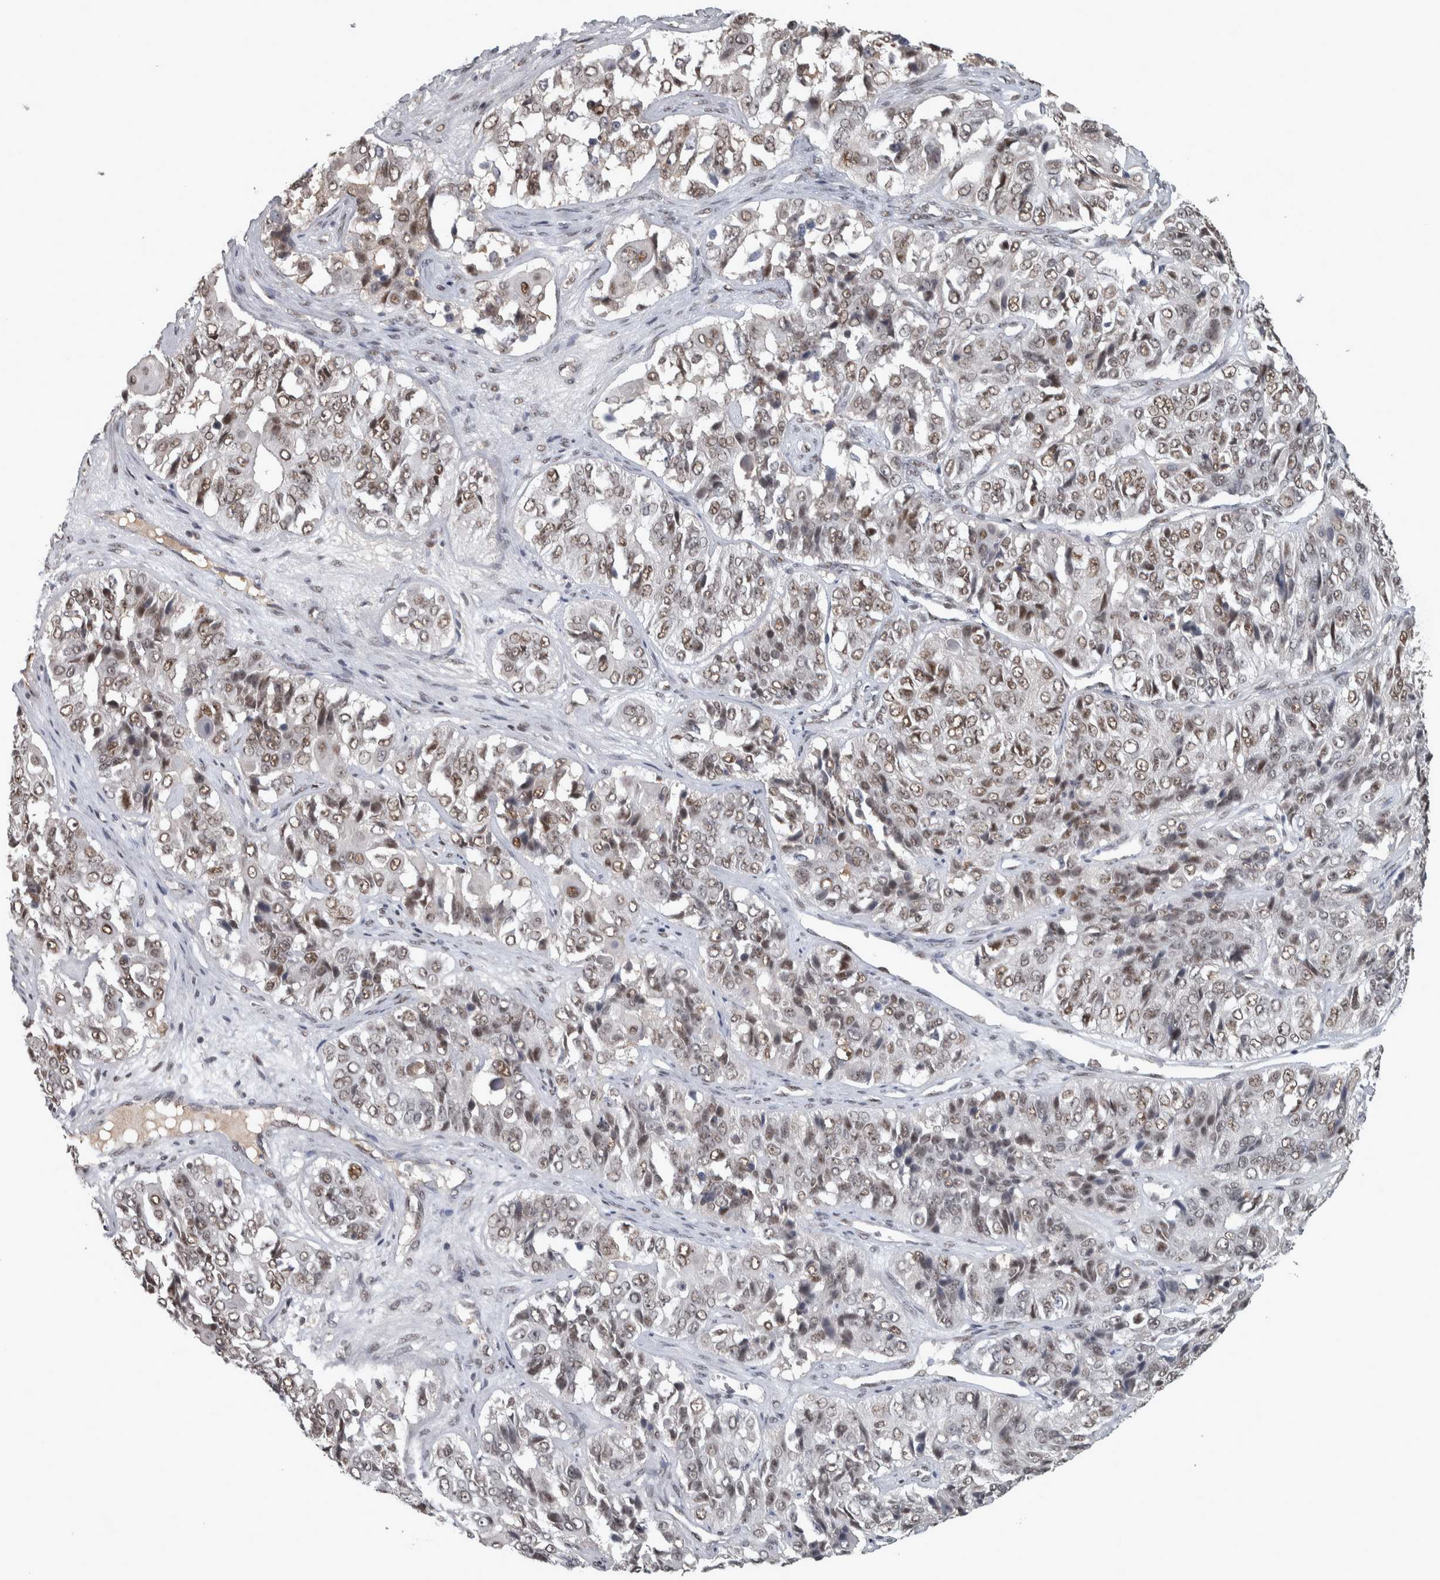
{"staining": {"intensity": "weak", "quantity": ">75%", "location": "nuclear"}, "tissue": "ovarian cancer", "cell_type": "Tumor cells", "image_type": "cancer", "snomed": [{"axis": "morphology", "description": "Carcinoma, endometroid"}, {"axis": "topography", "description": "Ovary"}], "caption": "This photomicrograph reveals immunohistochemistry staining of human ovarian cancer (endometroid carcinoma), with low weak nuclear staining in about >75% of tumor cells.", "gene": "DDX42", "patient": {"sex": "female", "age": 51}}